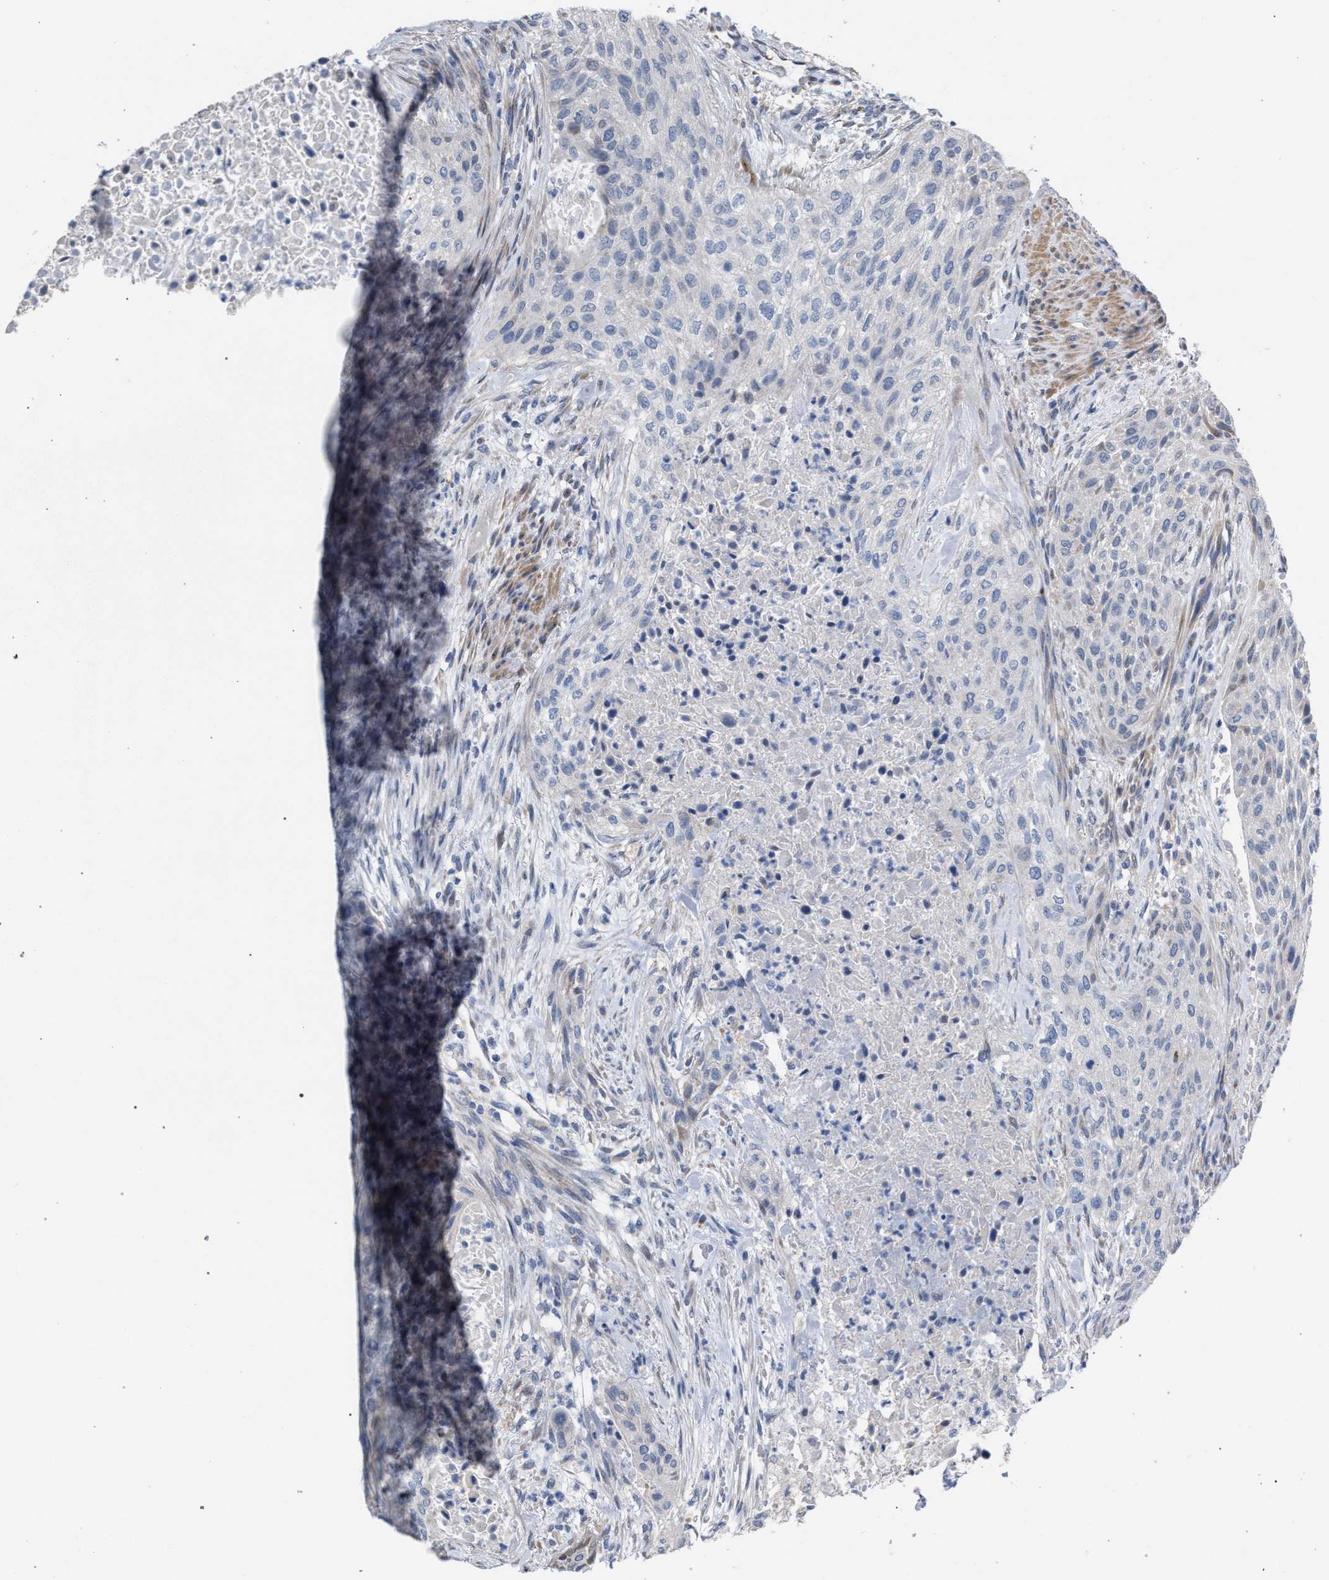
{"staining": {"intensity": "negative", "quantity": "none", "location": "none"}, "tissue": "urothelial cancer", "cell_type": "Tumor cells", "image_type": "cancer", "snomed": [{"axis": "morphology", "description": "Urothelial carcinoma, Low grade"}, {"axis": "morphology", "description": "Urothelial carcinoma, High grade"}, {"axis": "topography", "description": "Urinary bladder"}], "caption": "Immunohistochemistry (IHC) image of neoplastic tissue: human low-grade urothelial carcinoma stained with DAB (3,3'-diaminobenzidine) exhibits no significant protein staining in tumor cells.", "gene": "RNF135", "patient": {"sex": "male", "age": 35}}